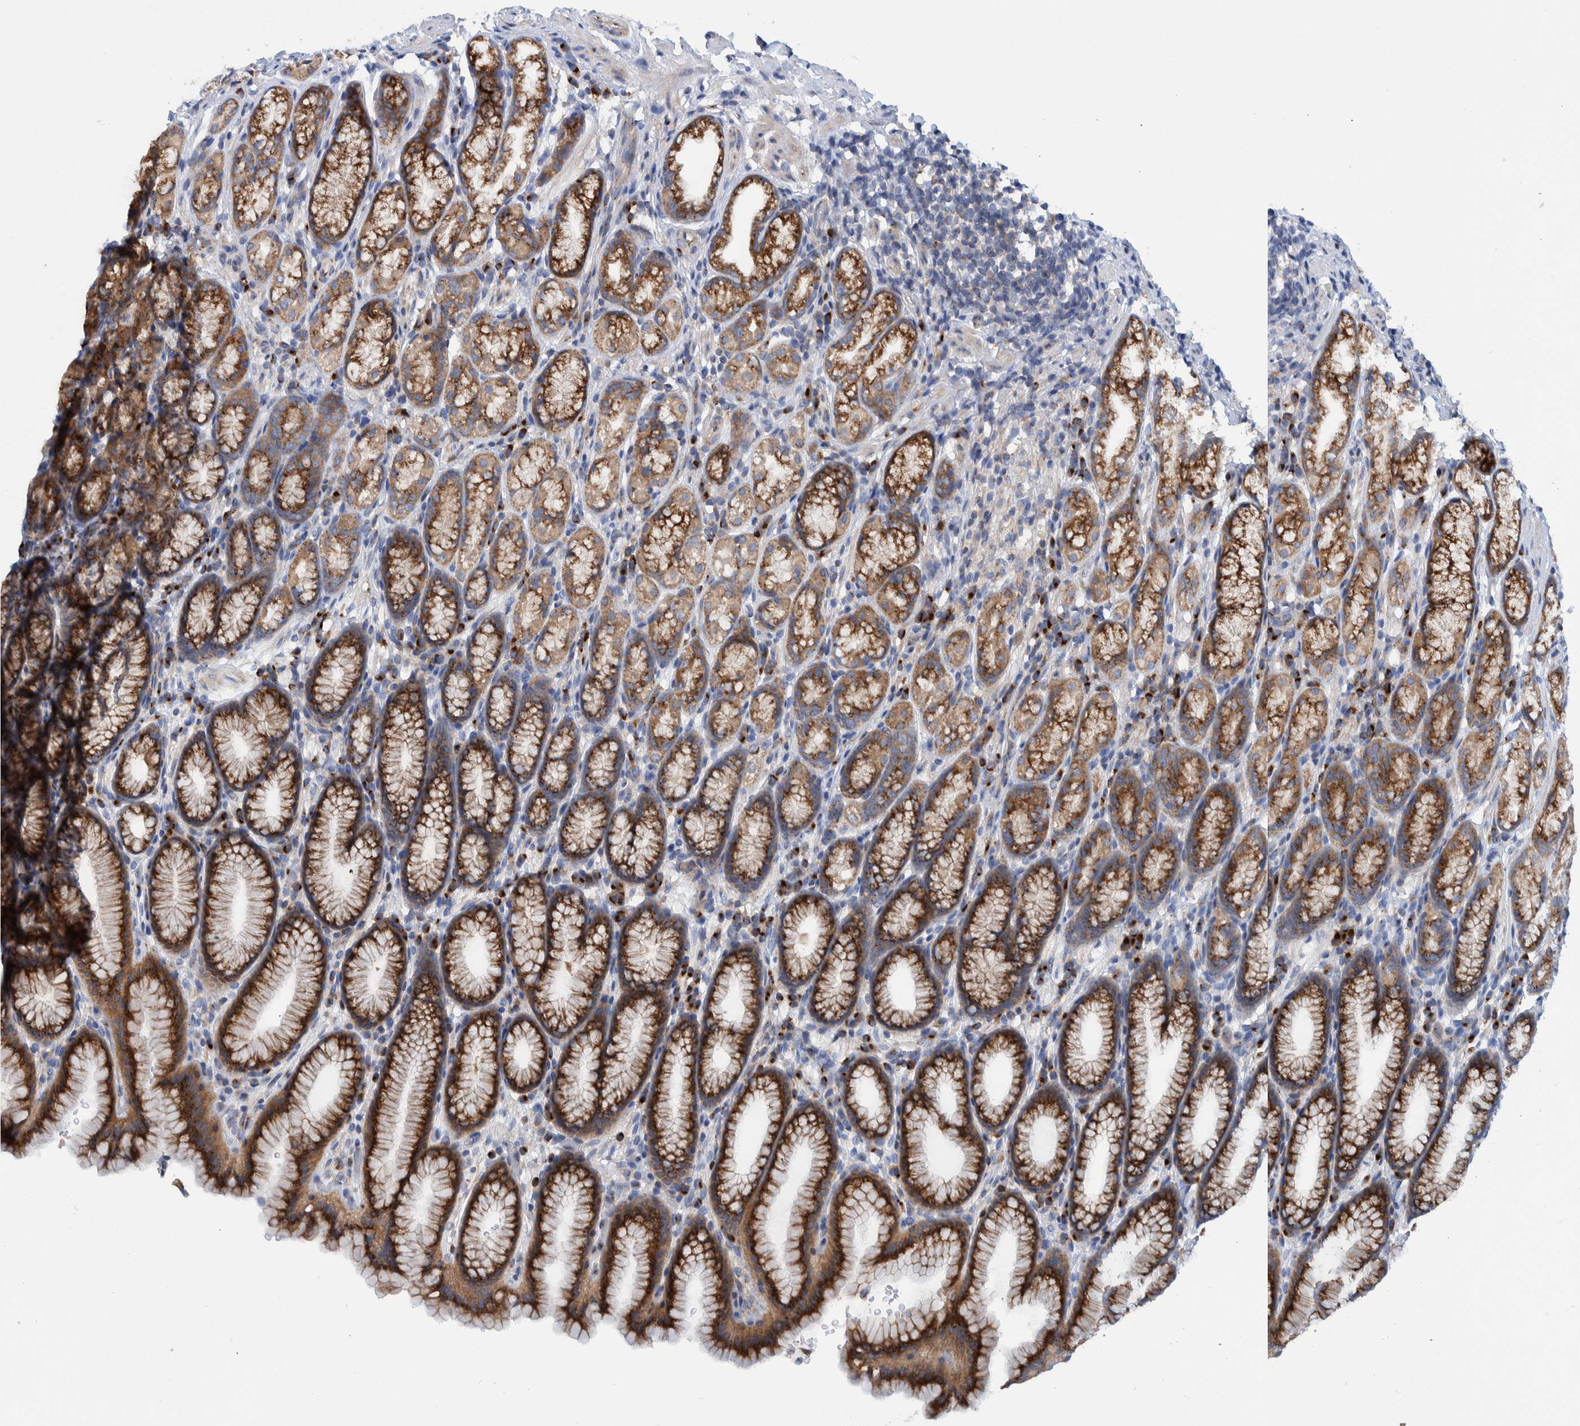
{"staining": {"intensity": "strong", "quantity": ">75%", "location": "cytoplasmic/membranous"}, "tissue": "stomach", "cell_type": "Glandular cells", "image_type": "normal", "snomed": [{"axis": "morphology", "description": "Normal tissue, NOS"}, {"axis": "topography", "description": "Stomach"}], "caption": "Glandular cells demonstrate high levels of strong cytoplasmic/membranous positivity in about >75% of cells in normal stomach.", "gene": "TRIM58", "patient": {"sex": "male", "age": 42}}